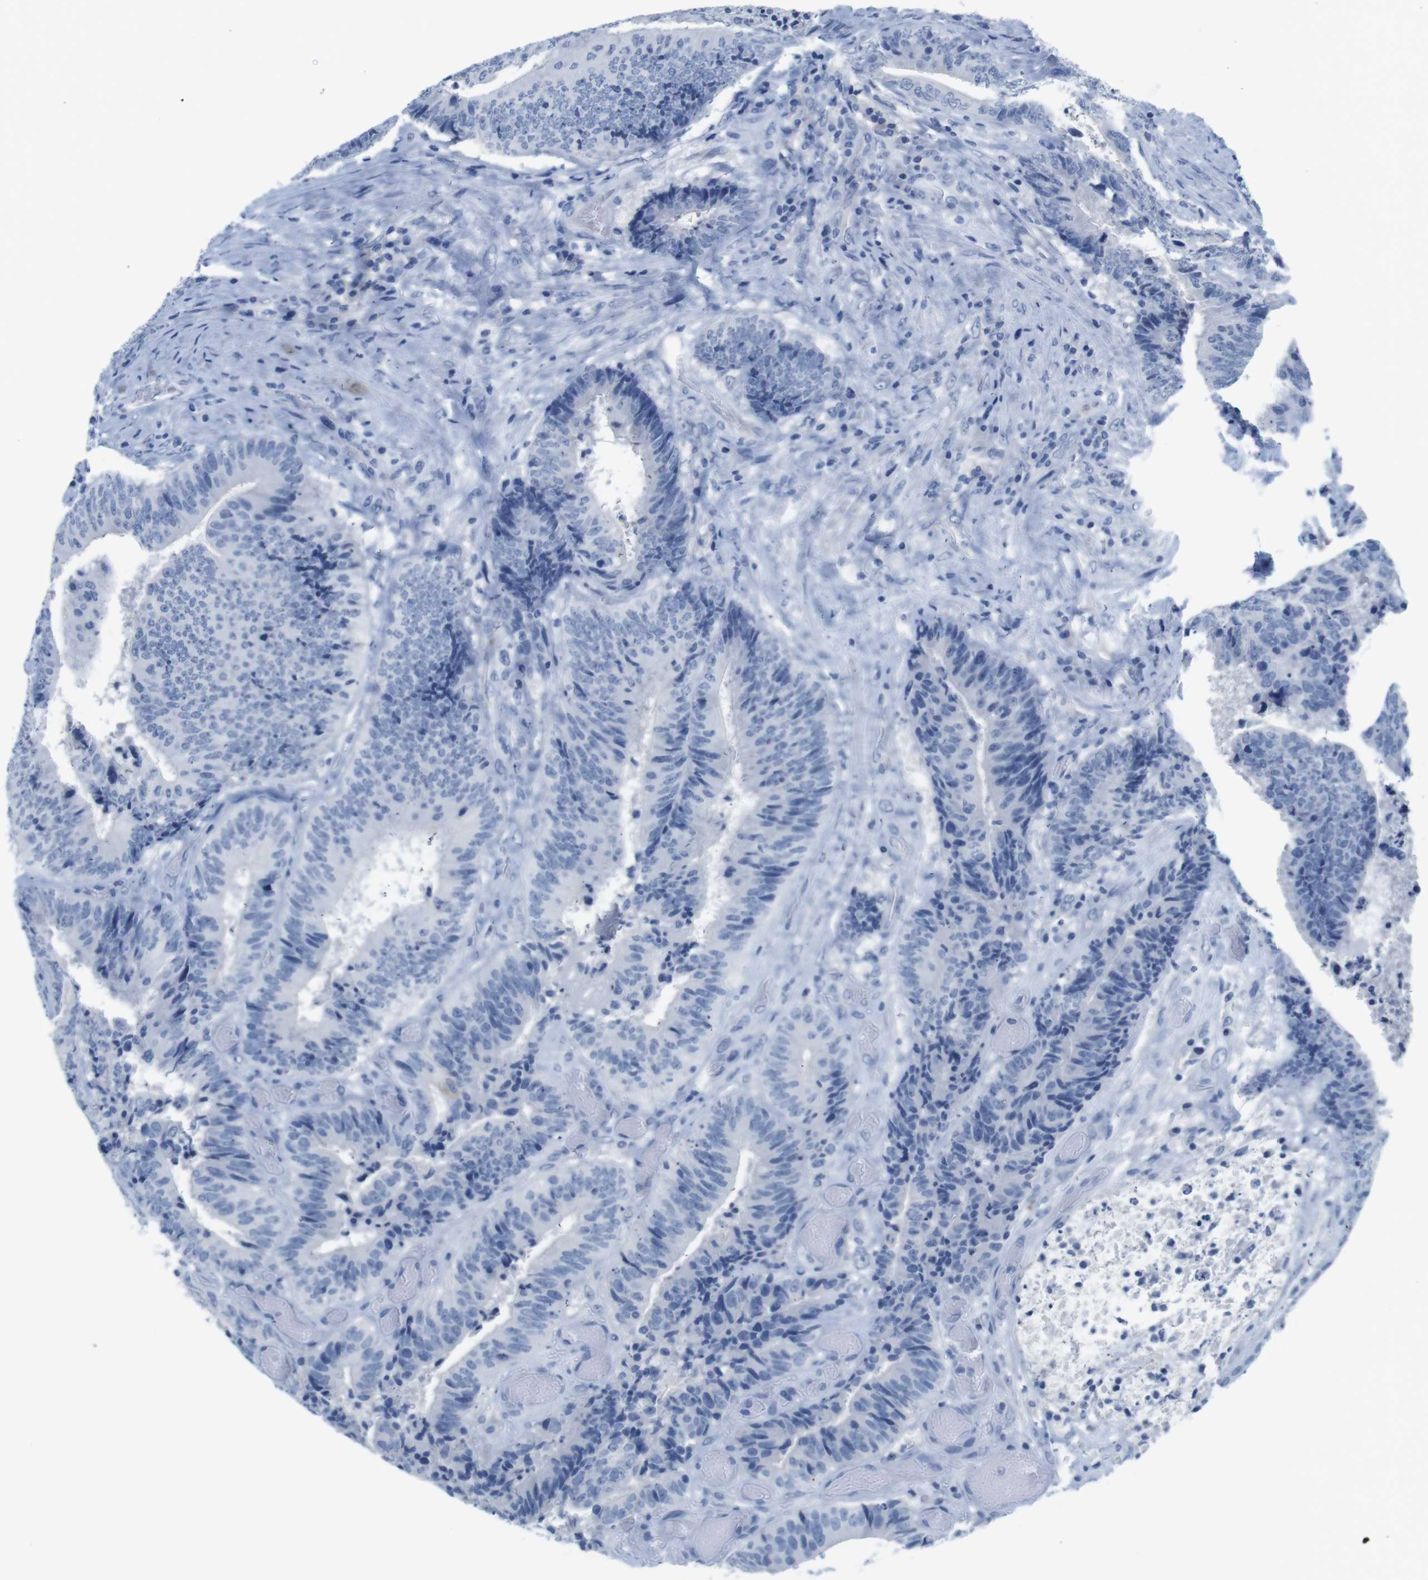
{"staining": {"intensity": "negative", "quantity": "none", "location": "none"}, "tissue": "colorectal cancer", "cell_type": "Tumor cells", "image_type": "cancer", "snomed": [{"axis": "morphology", "description": "Adenocarcinoma, NOS"}, {"axis": "topography", "description": "Rectum"}], "caption": "Immunohistochemical staining of colorectal cancer exhibits no significant positivity in tumor cells.", "gene": "MAP6", "patient": {"sex": "male", "age": 72}}